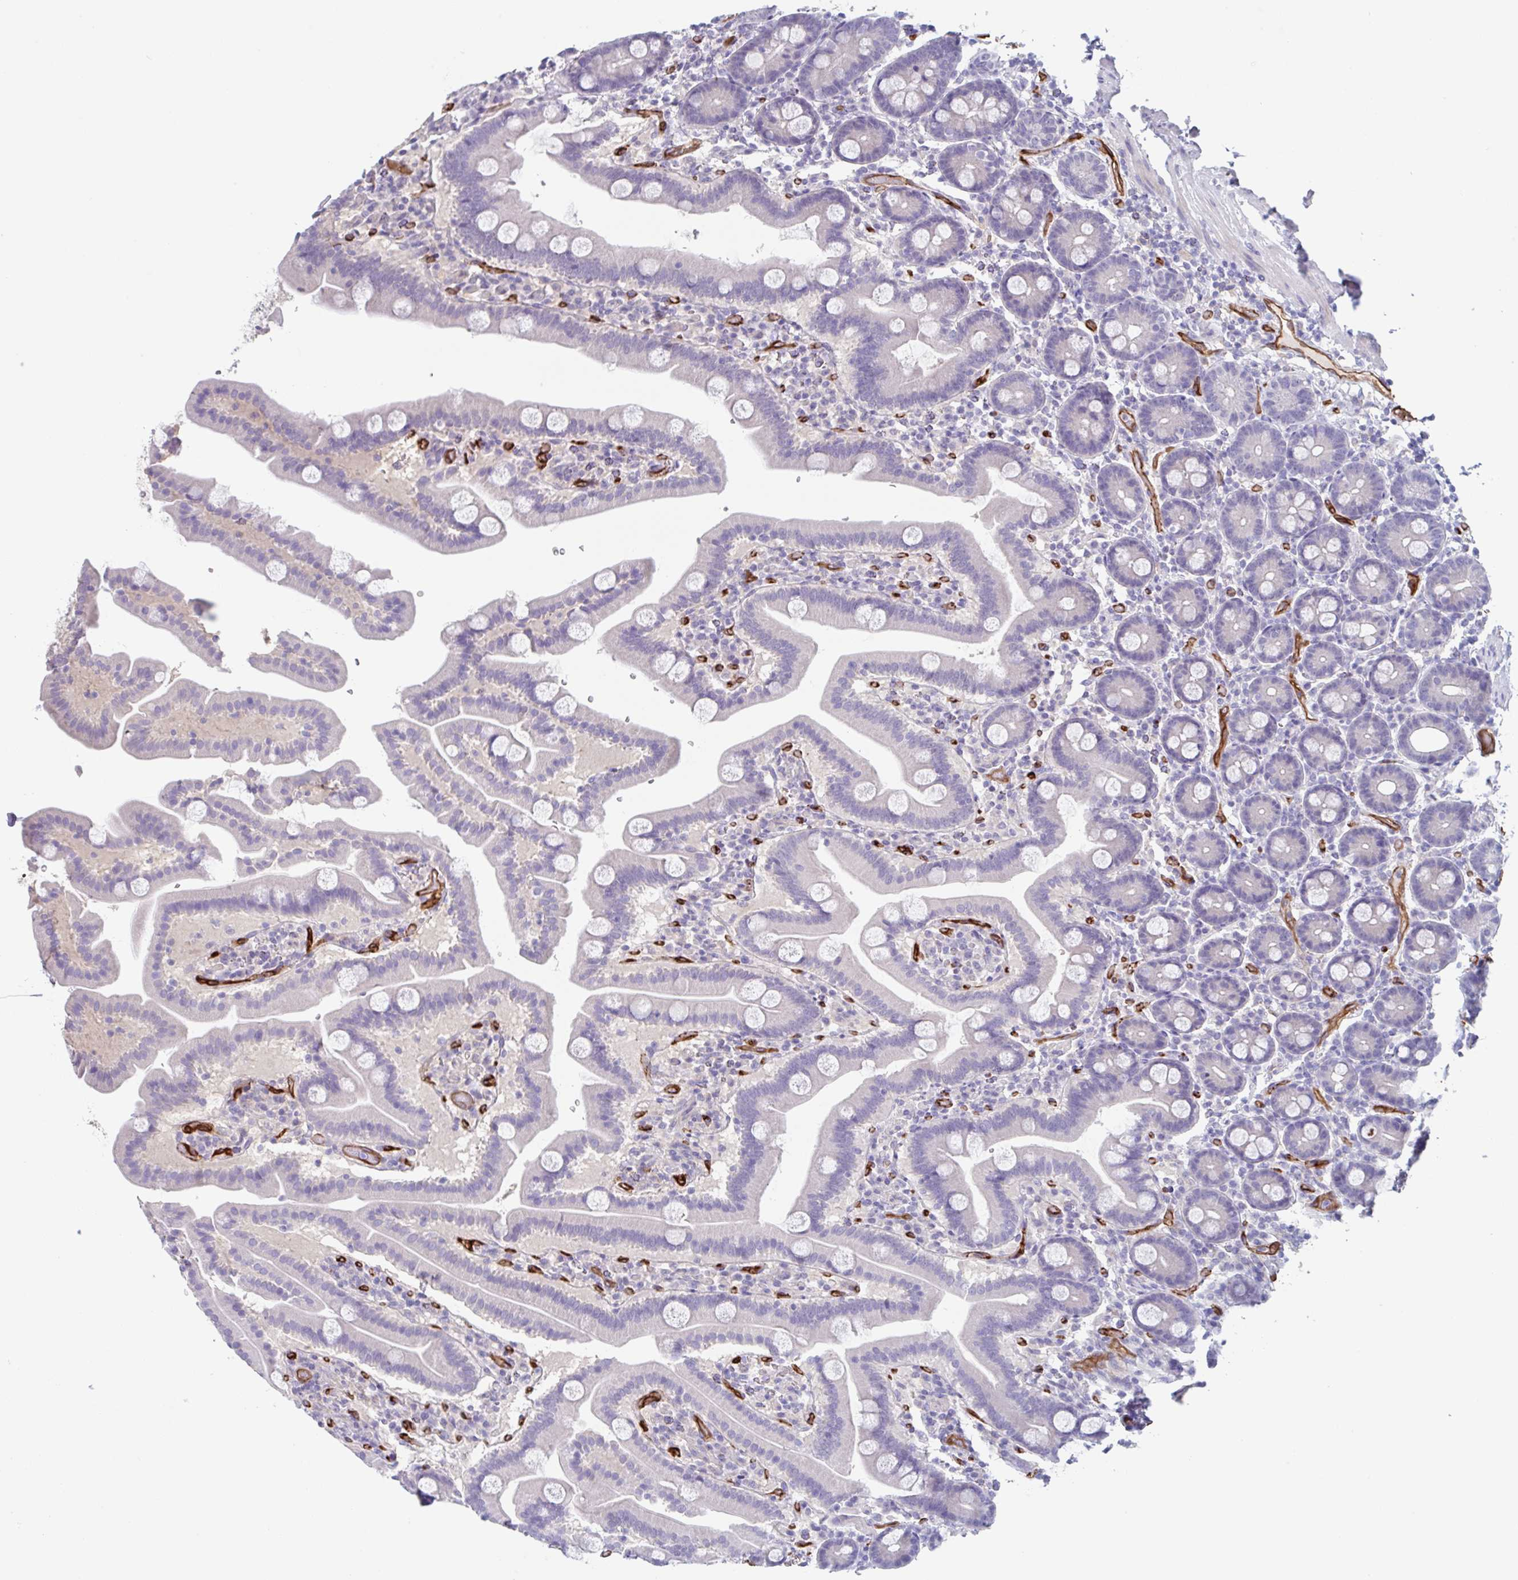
{"staining": {"intensity": "negative", "quantity": "none", "location": "none"}, "tissue": "duodenum", "cell_type": "Glandular cells", "image_type": "normal", "snomed": [{"axis": "morphology", "description": "Normal tissue, NOS"}, {"axis": "topography", "description": "Duodenum"}], "caption": "This is a image of immunohistochemistry (IHC) staining of benign duodenum, which shows no positivity in glandular cells. (Stains: DAB (3,3'-diaminobenzidine) immunohistochemistry with hematoxylin counter stain, Microscopy: brightfield microscopy at high magnification).", "gene": "EHD4", "patient": {"sex": "male", "age": 55}}